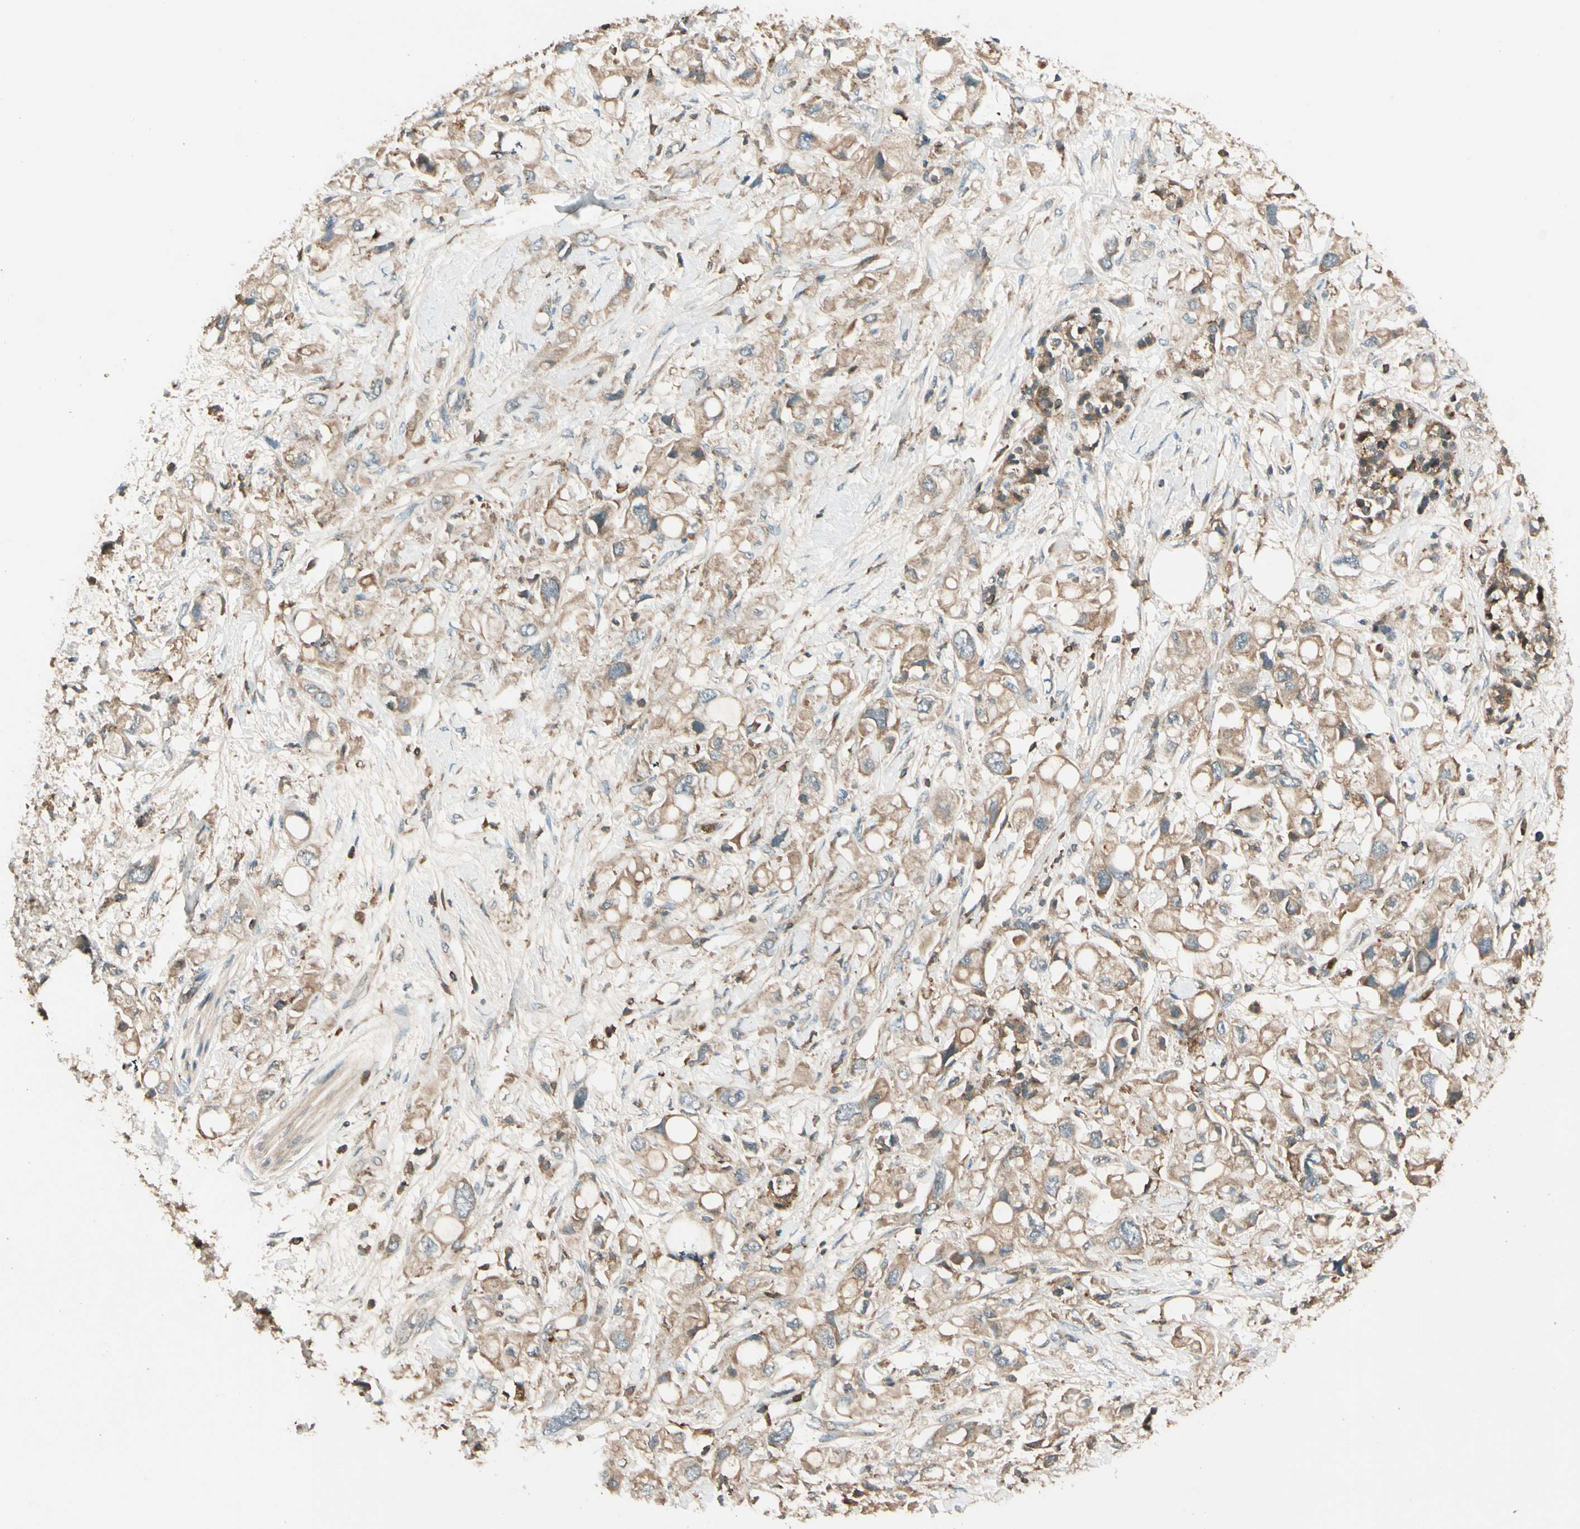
{"staining": {"intensity": "weak", "quantity": ">75%", "location": "cytoplasmic/membranous"}, "tissue": "pancreatic cancer", "cell_type": "Tumor cells", "image_type": "cancer", "snomed": [{"axis": "morphology", "description": "Adenocarcinoma, NOS"}, {"axis": "topography", "description": "Pancreas"}], "caption": "Pancreatic adenocarcinoma stained with IHC displays weak cytoplasmic/membranous staining in approximately >75% of tumor cells.", "gene": "STX11", "patient": {"sex": "female", "age": 56}}